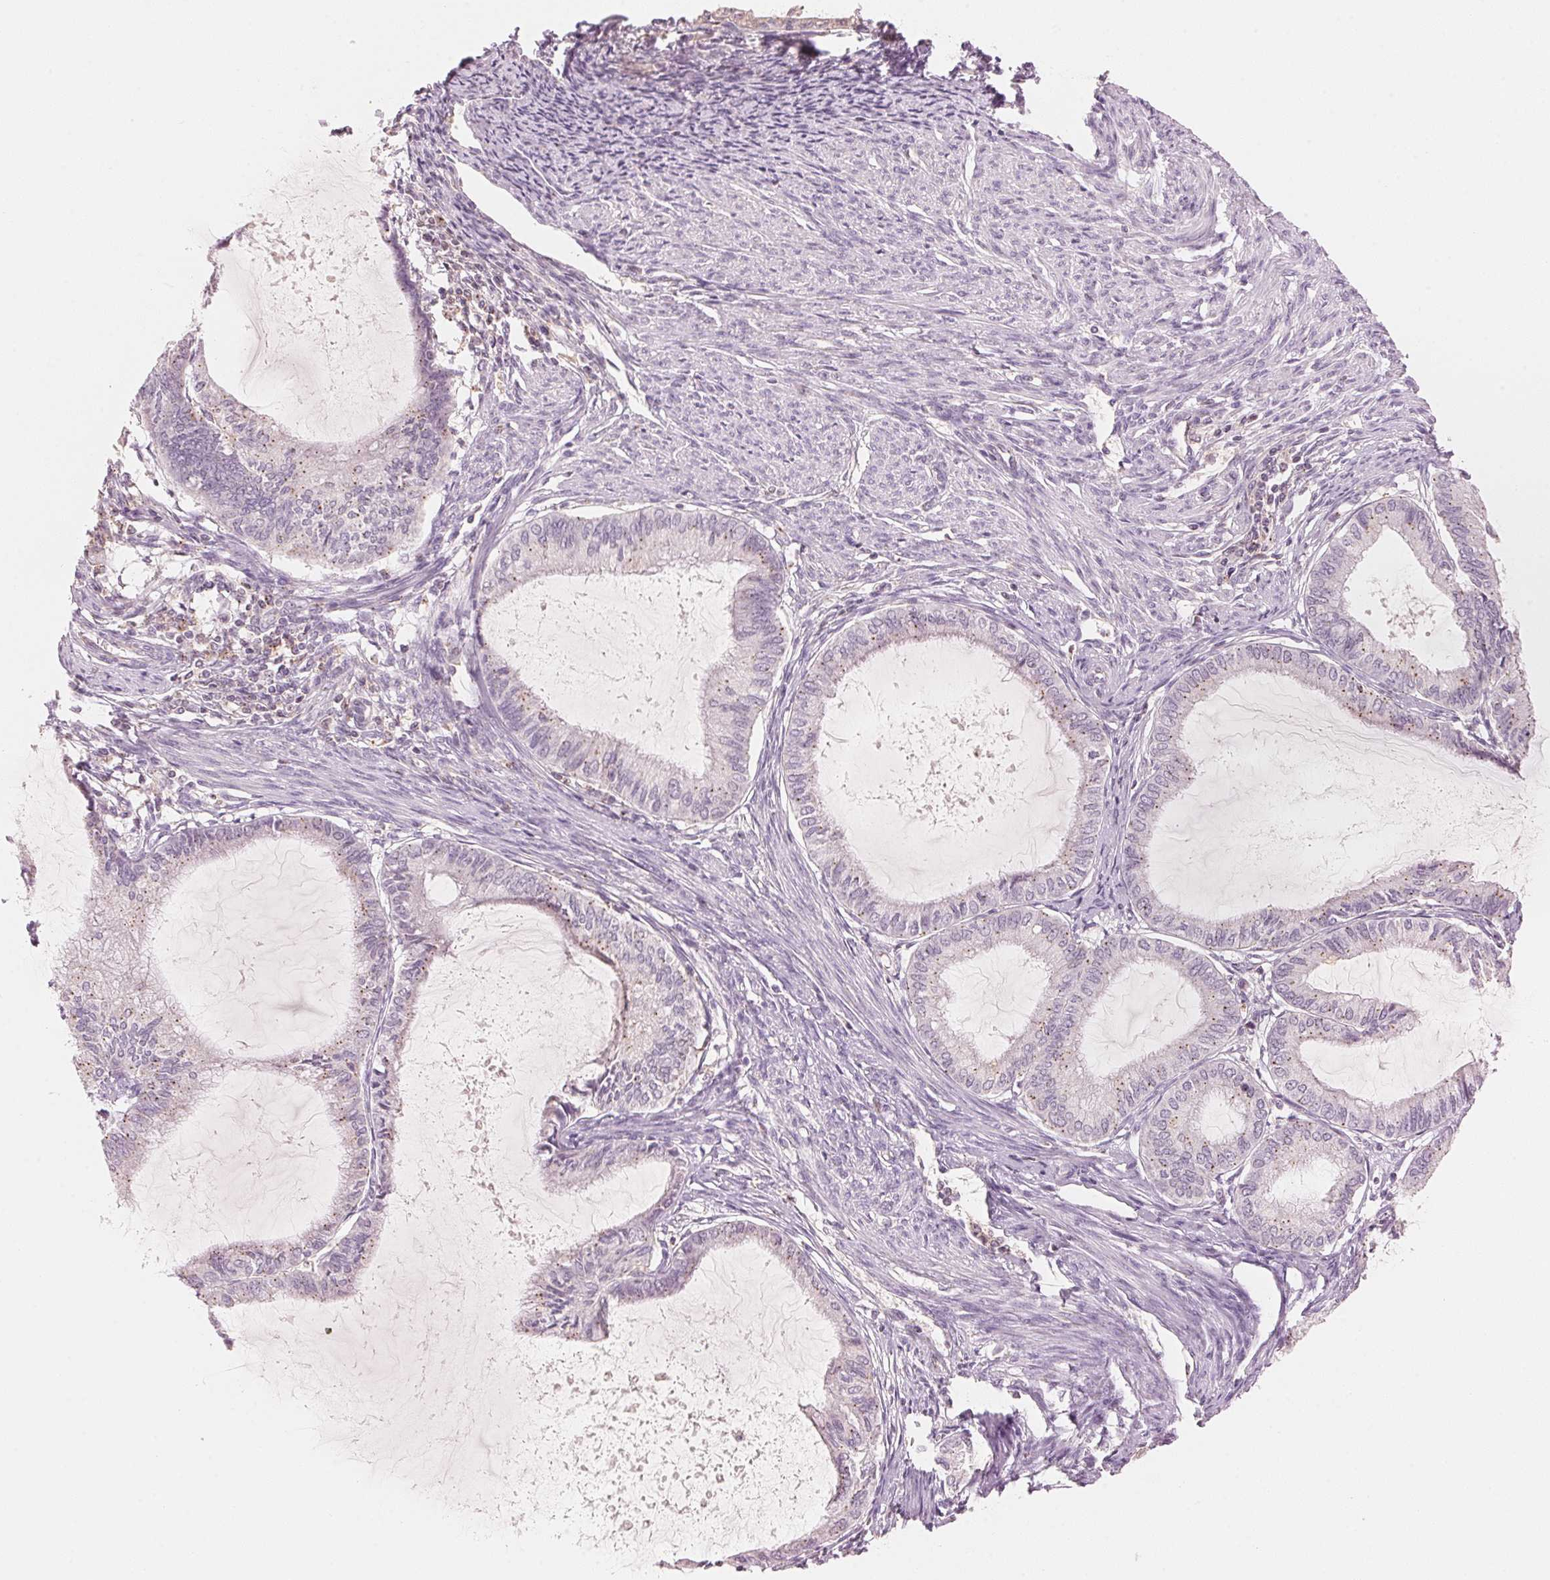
{"staining": {"intensity": "negative", "quantity": "none", "location": "none"}, "tissue": "endometrial cancer", "cell_type": "Tumor cells", "image_type": "cancer", "snomed": [{"axis": "morphology", "description": "Adenocarcinoma, NOS"}, {"axis": "topography", "description": "Endometrium"}], "caption": "High magnification brightfield microscopy of endometrial cancer (adenocarcinoma) stained with DAB (brown) and counterstained with hematoxylin (blue): tumor cells show no significant positivity.", "gene": "HOXB13", "patient": {"sex": "female", "age": 86}}